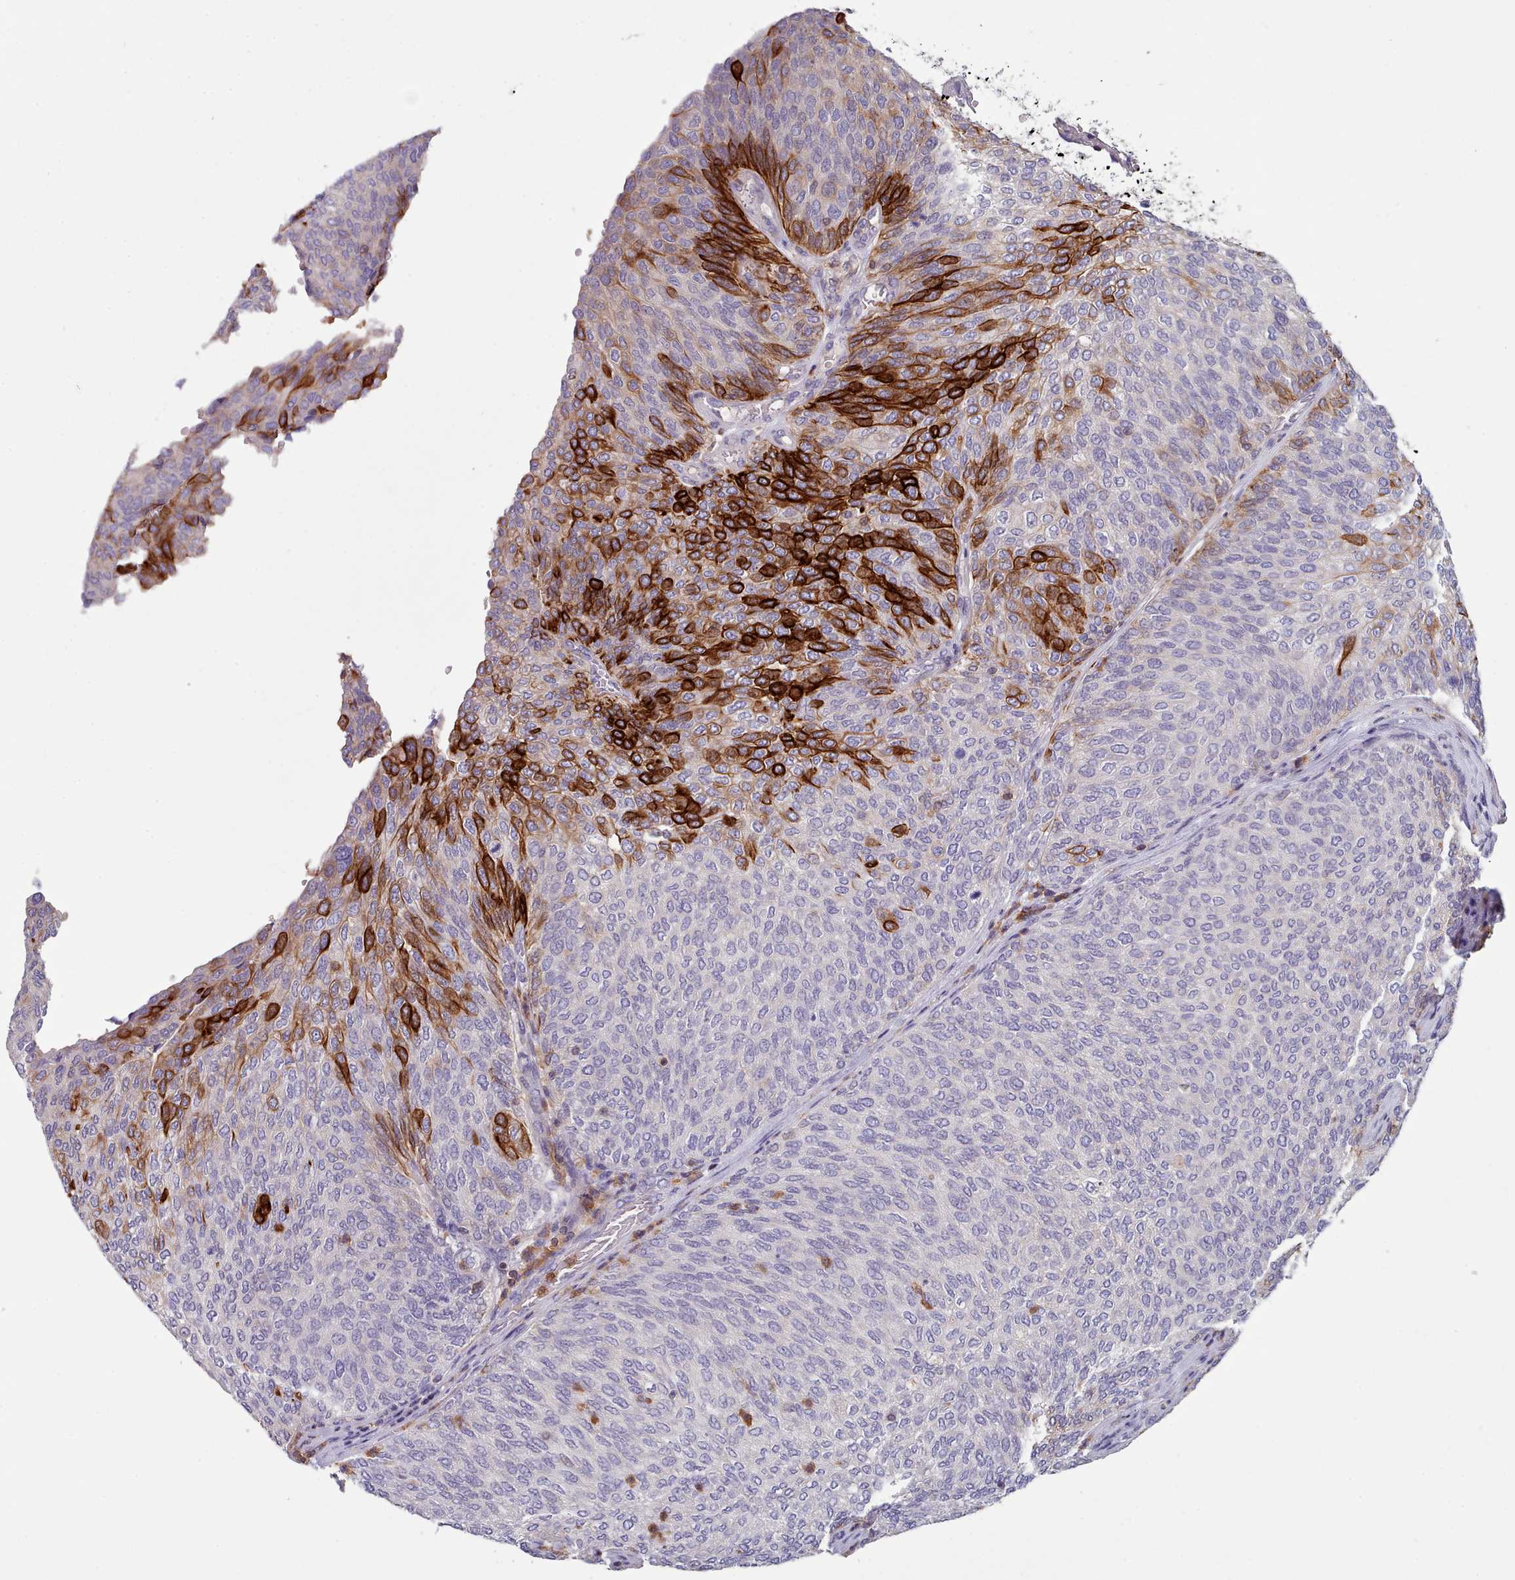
{"staining": {"intensity": "strong", "quantity": "<25%", "location": "cytoplasmic/membranous"}, "tissue": "urothelial cancer", "cell_type": "Tumor cells", "image_type": "cancer", "snomed": [{"axis": "morphology", "description": "Urothelial carcinoma, Low grade"}, {"axis": "topography", "description": "Urinary bladder"}], "caption": "Urothelial cancer tissue shows strong cytoplasmic/membranous expression in approximately <25% of tumor cells The staining is performed using DAB brown chromogen to label protein expression. The nuclei are counter-stained blue using hematoxylin.", "gene": "RAC2", "patient": {"sex": "female", "age": 79}}